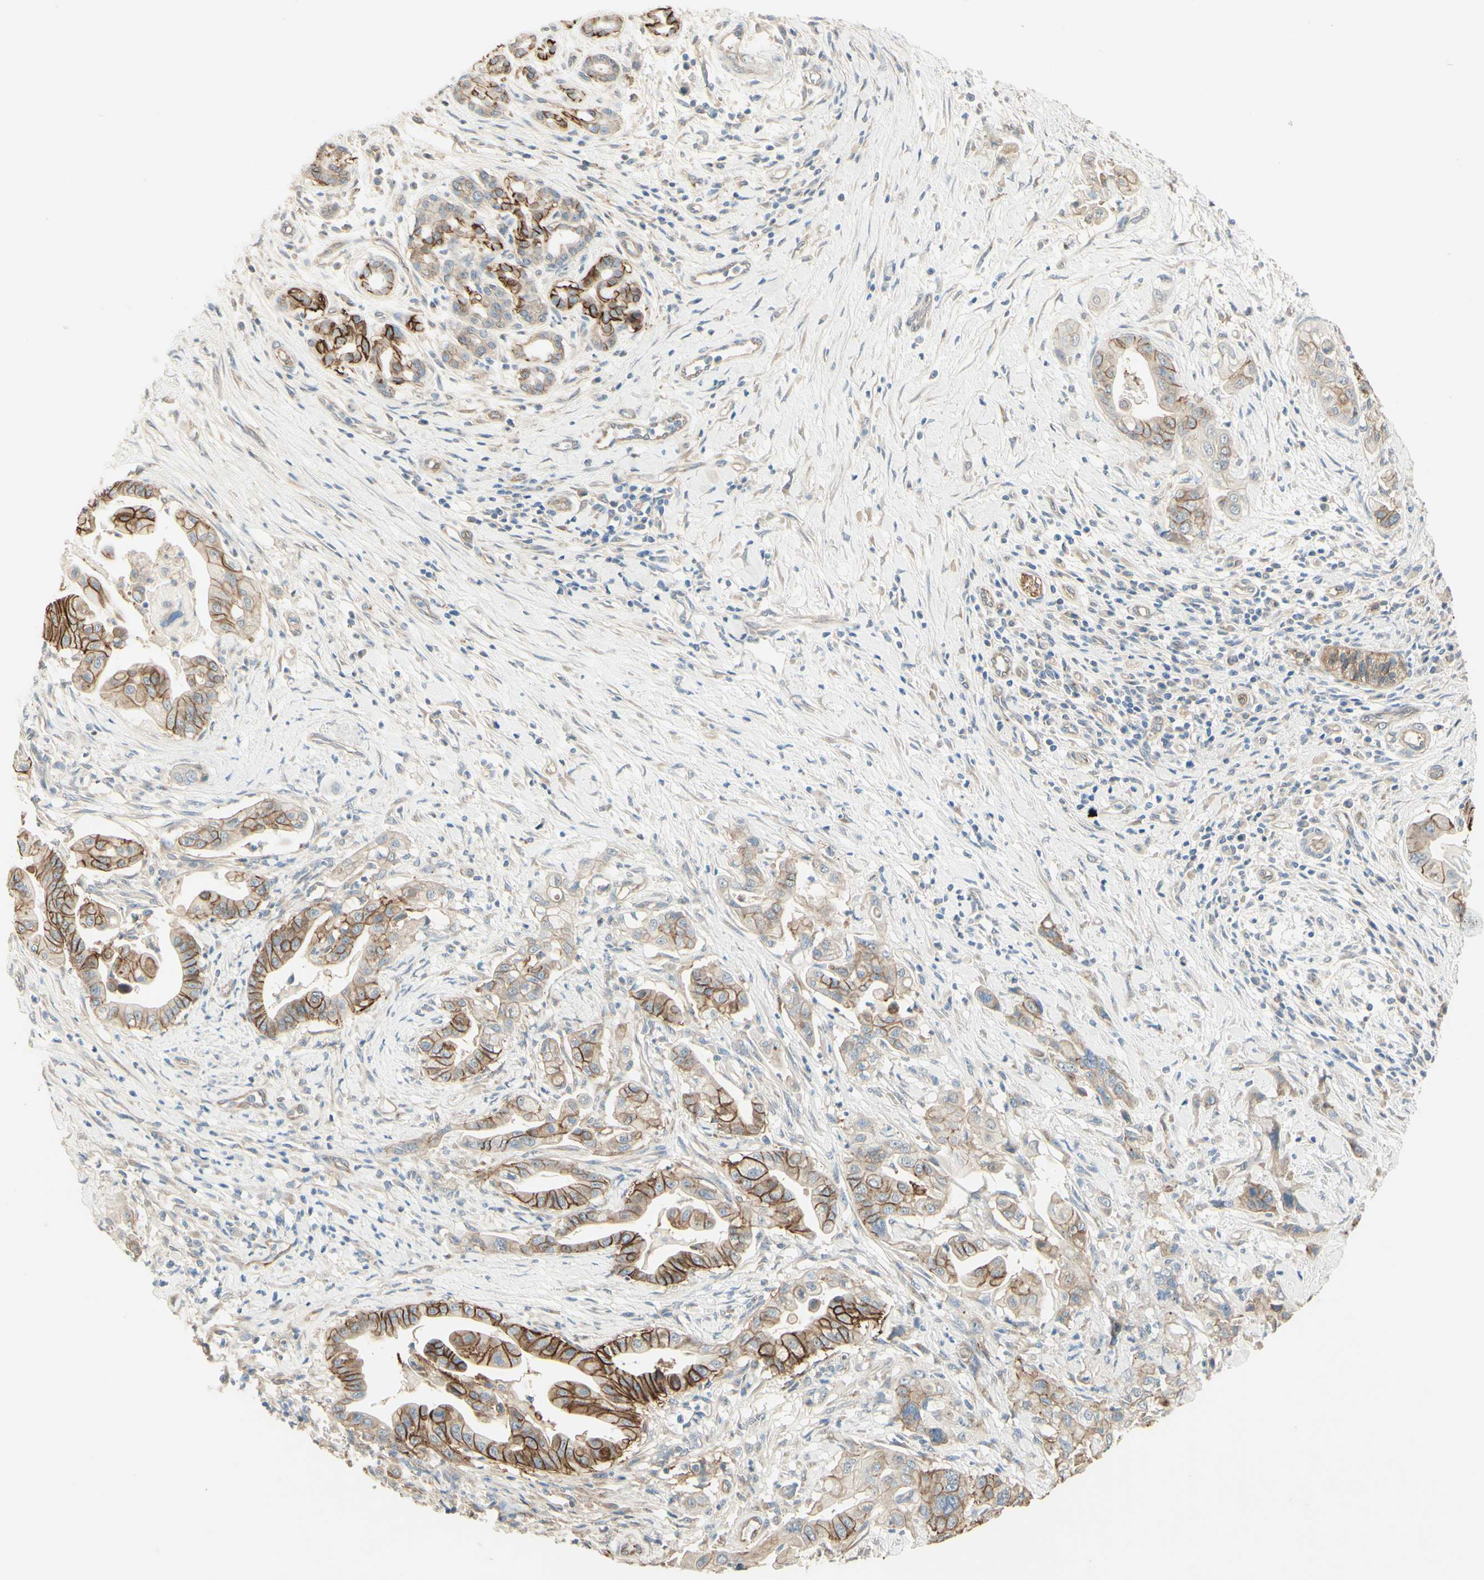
{"staining": {"intensity": "strong", "quantity": ">75%", "location": "cytoplasmic/membranous"}, "tissue": "pancreatic cancer", "cell_type": "Tumor cells", "image_type": "cancer", "snomed": [{"axis": "morphology", "description": "Adenocarcinoma, NOS"}, {"axis": "topography", "description": "Pancreas"}], "caption": "Brown immunohistochemical staining in human pancreatic adenocarcinoma exhibits strong cytoplasmic/membranous expression in about >75% of tumor cells.", "gene": "RNF149", "patient": {"sex": "female", "age": 75}}